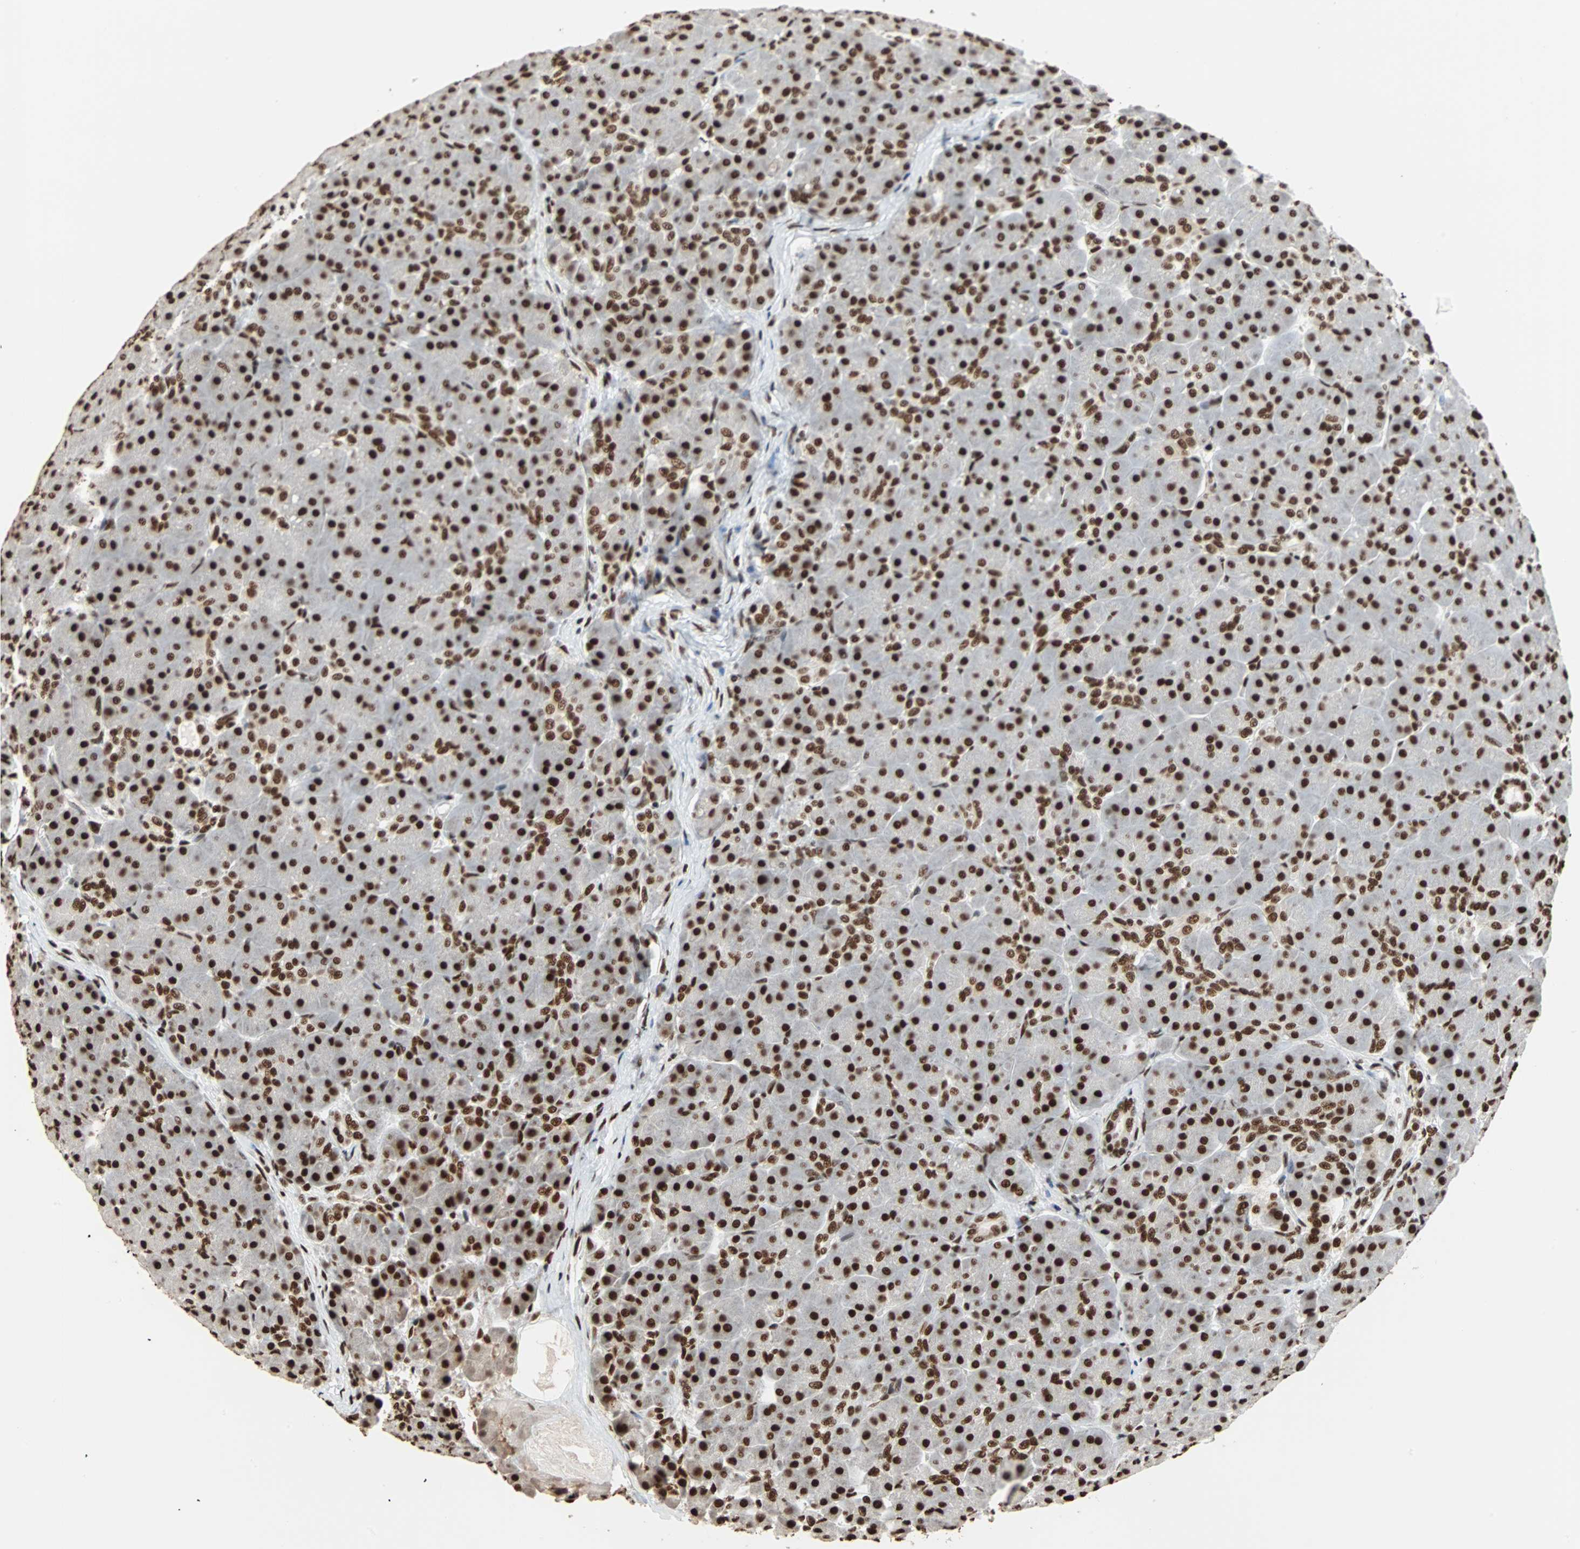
{"staining": {"intensity": "strong", "quantity": ">75%", "location": "nuclear"}, "tissue": "pancreas", "cell_type": "Exocrine glandular cells", "image_type": "normal", "snomed": [{"axis": "morphology", "description": "Normal tissue, NOS"}, {"axis": "topography", "description": "Pancreas"}], "caption": "Normal pancreas shows strong nuclear staining in about >75% of exocrine glandular cells, visualized by immunohistochemistry. The staining was performed using DAB (3,3'-diaminobenzidine), with brown indicating positive protein expression. Nuclei are stained blue with hematoxylin.", "gene": "ILF2", "patient": {"sex": "male", "age": 66}}